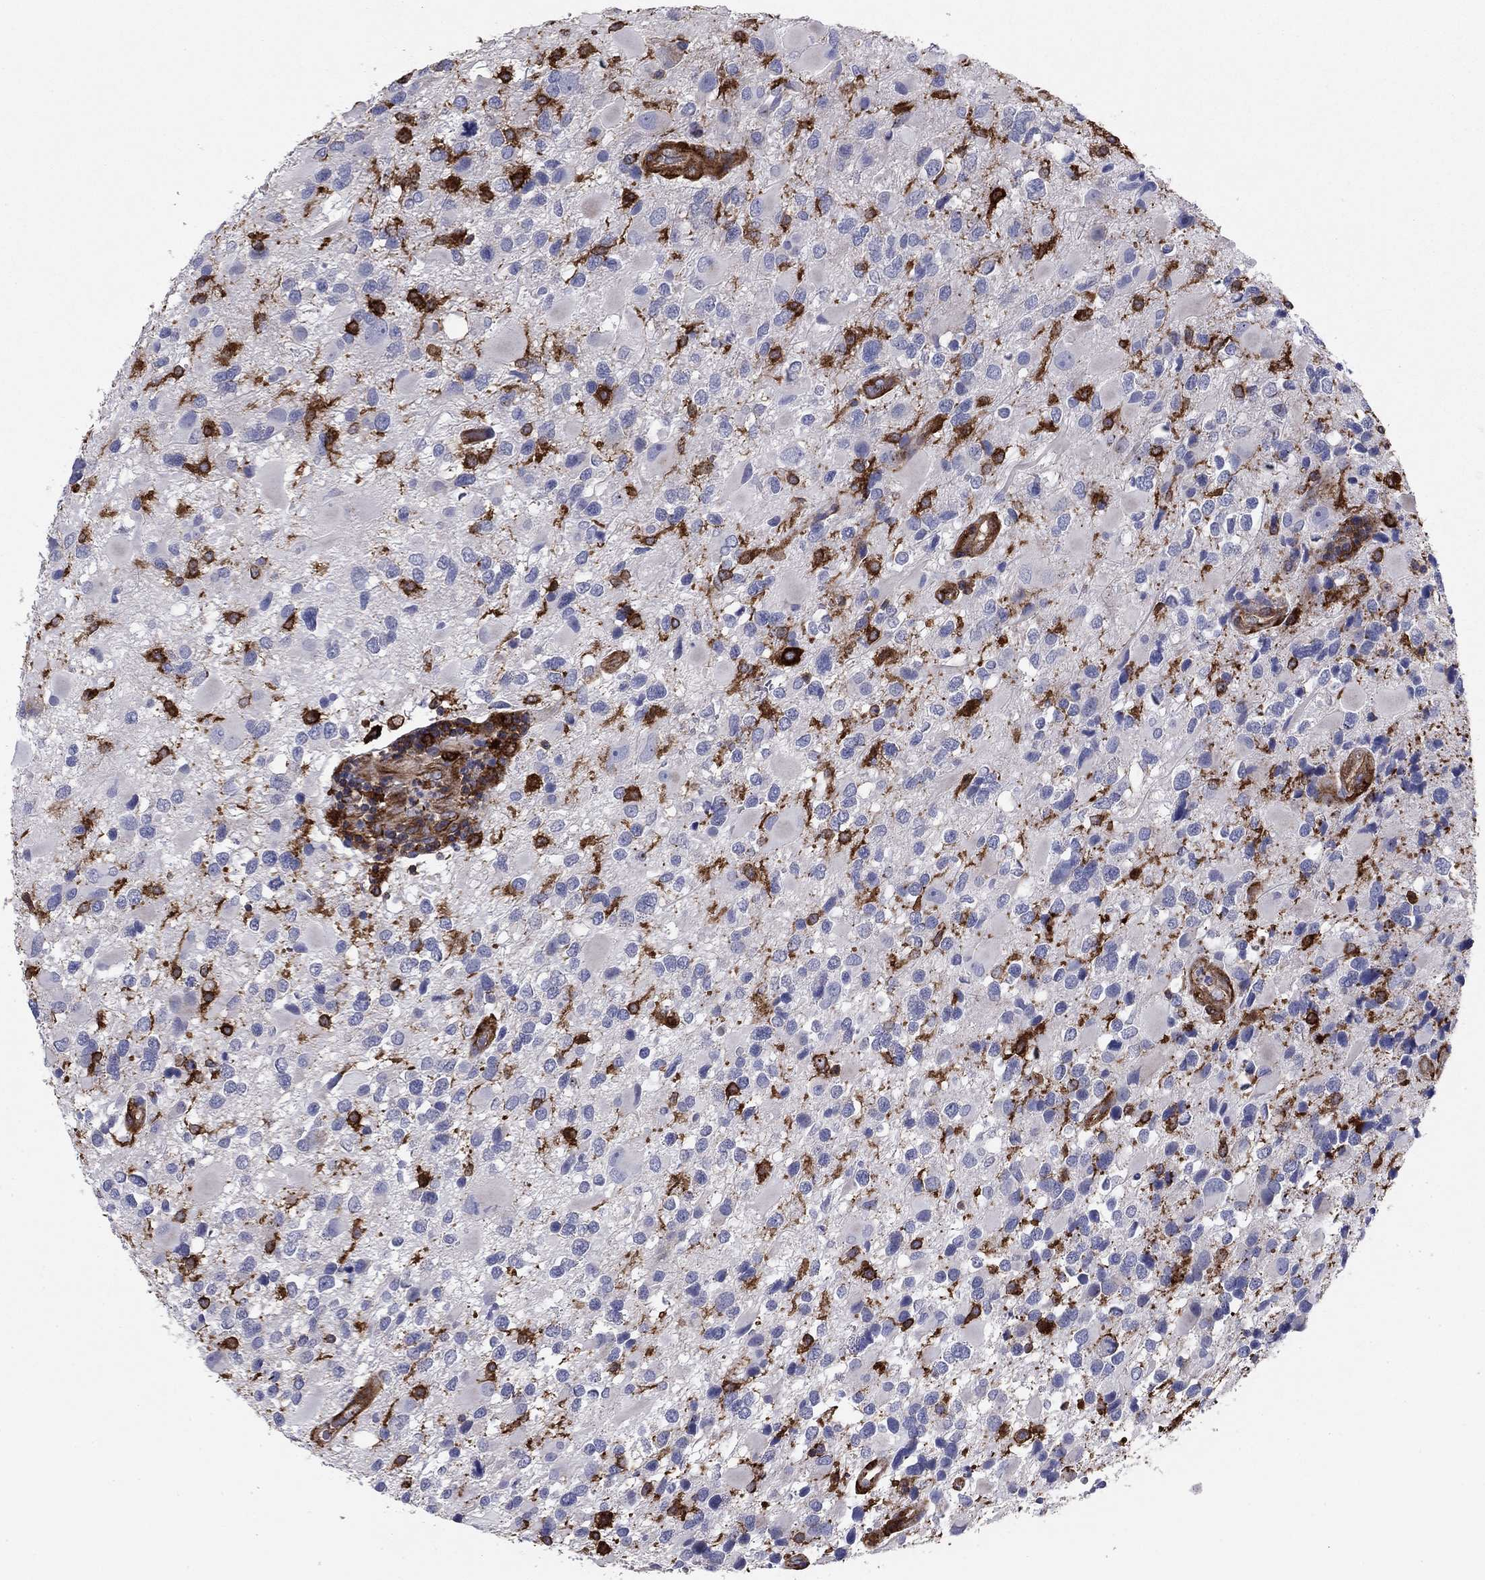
{"staining": {"intensity": "negative", "quantity": "none", "location": "none"}, "tissue": "glioma", "cell_type": "Tumor cells", "image_type": "cancer", "snomed": [{"axis": "morphology", "description": "Glioma, malignant, Low grade"}, {"axis": "topography", "description": "Brain"}], "caption": "High power microscopy micrograph of an immunohistochemistry histopathology image of malignant glioma (low-grade), revealing no significant positivity in tumor cells.", "gene": "EHBP1L1", "patient": {"sex": "female", "age": 32}}